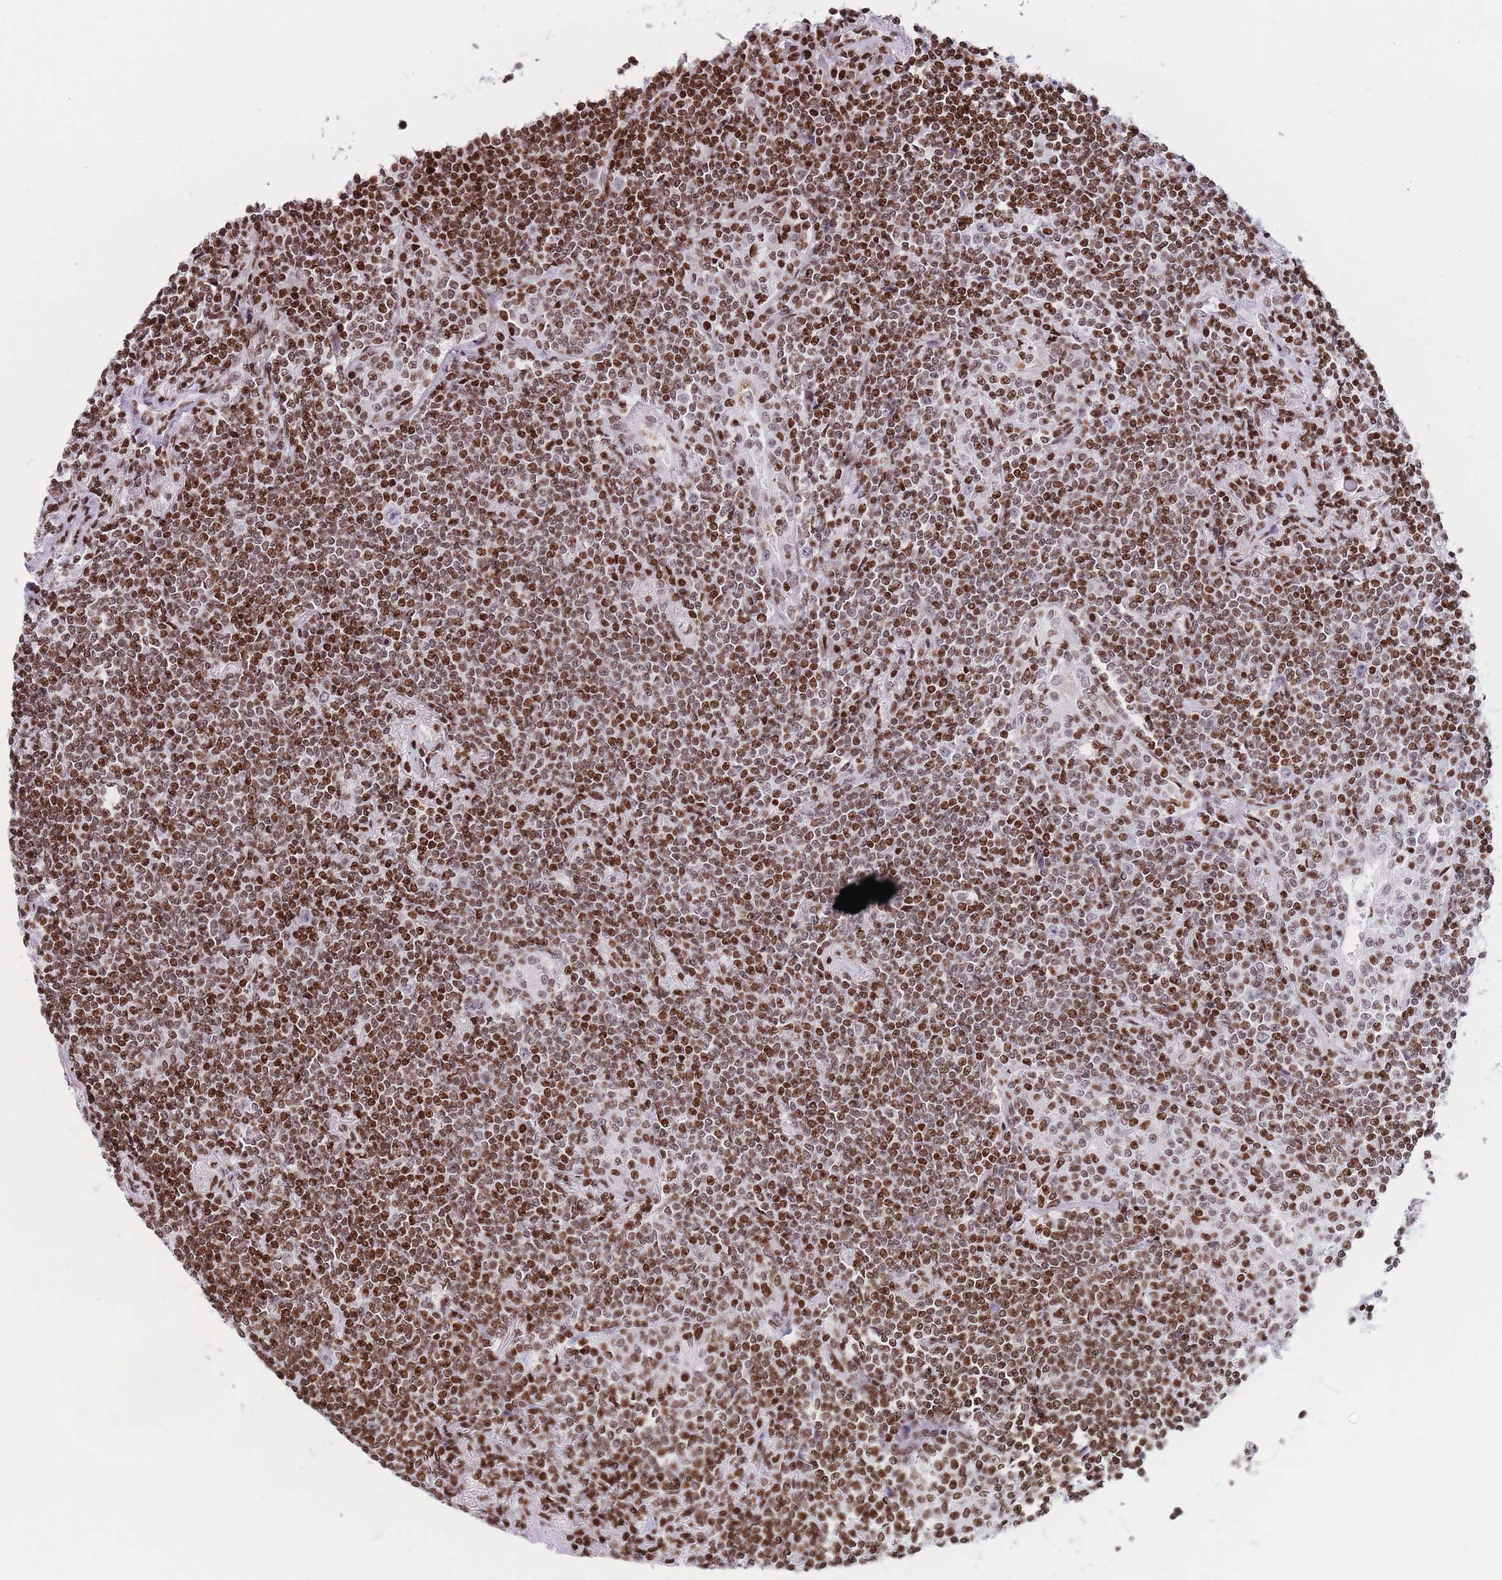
{"staining": {"intensity": "moderate", "quantity": ">75%", "location": "nuclear"}, "tissue": "lymphoma", "cell_type": "Tumor cells", "image_type": "cancer", "snomed": [{"axis": "morphology", "description": "Malignant lymphoma, non-Hodgkin's type, Low grade"}, {"axis": "topography", "description": "Lung"}], "caption": "Protein positivity by immunohistochemistry (IHC) reveals moderate nuclear staining in about >75% of tumor cells in malignant lymphoma, non-Hodgkin's type (low-grade). Ihc stains the protein of interest in brown and the nuclei are stained blue.", "gene": "AK9", "patient": {"sex": "female", "age": 71}}